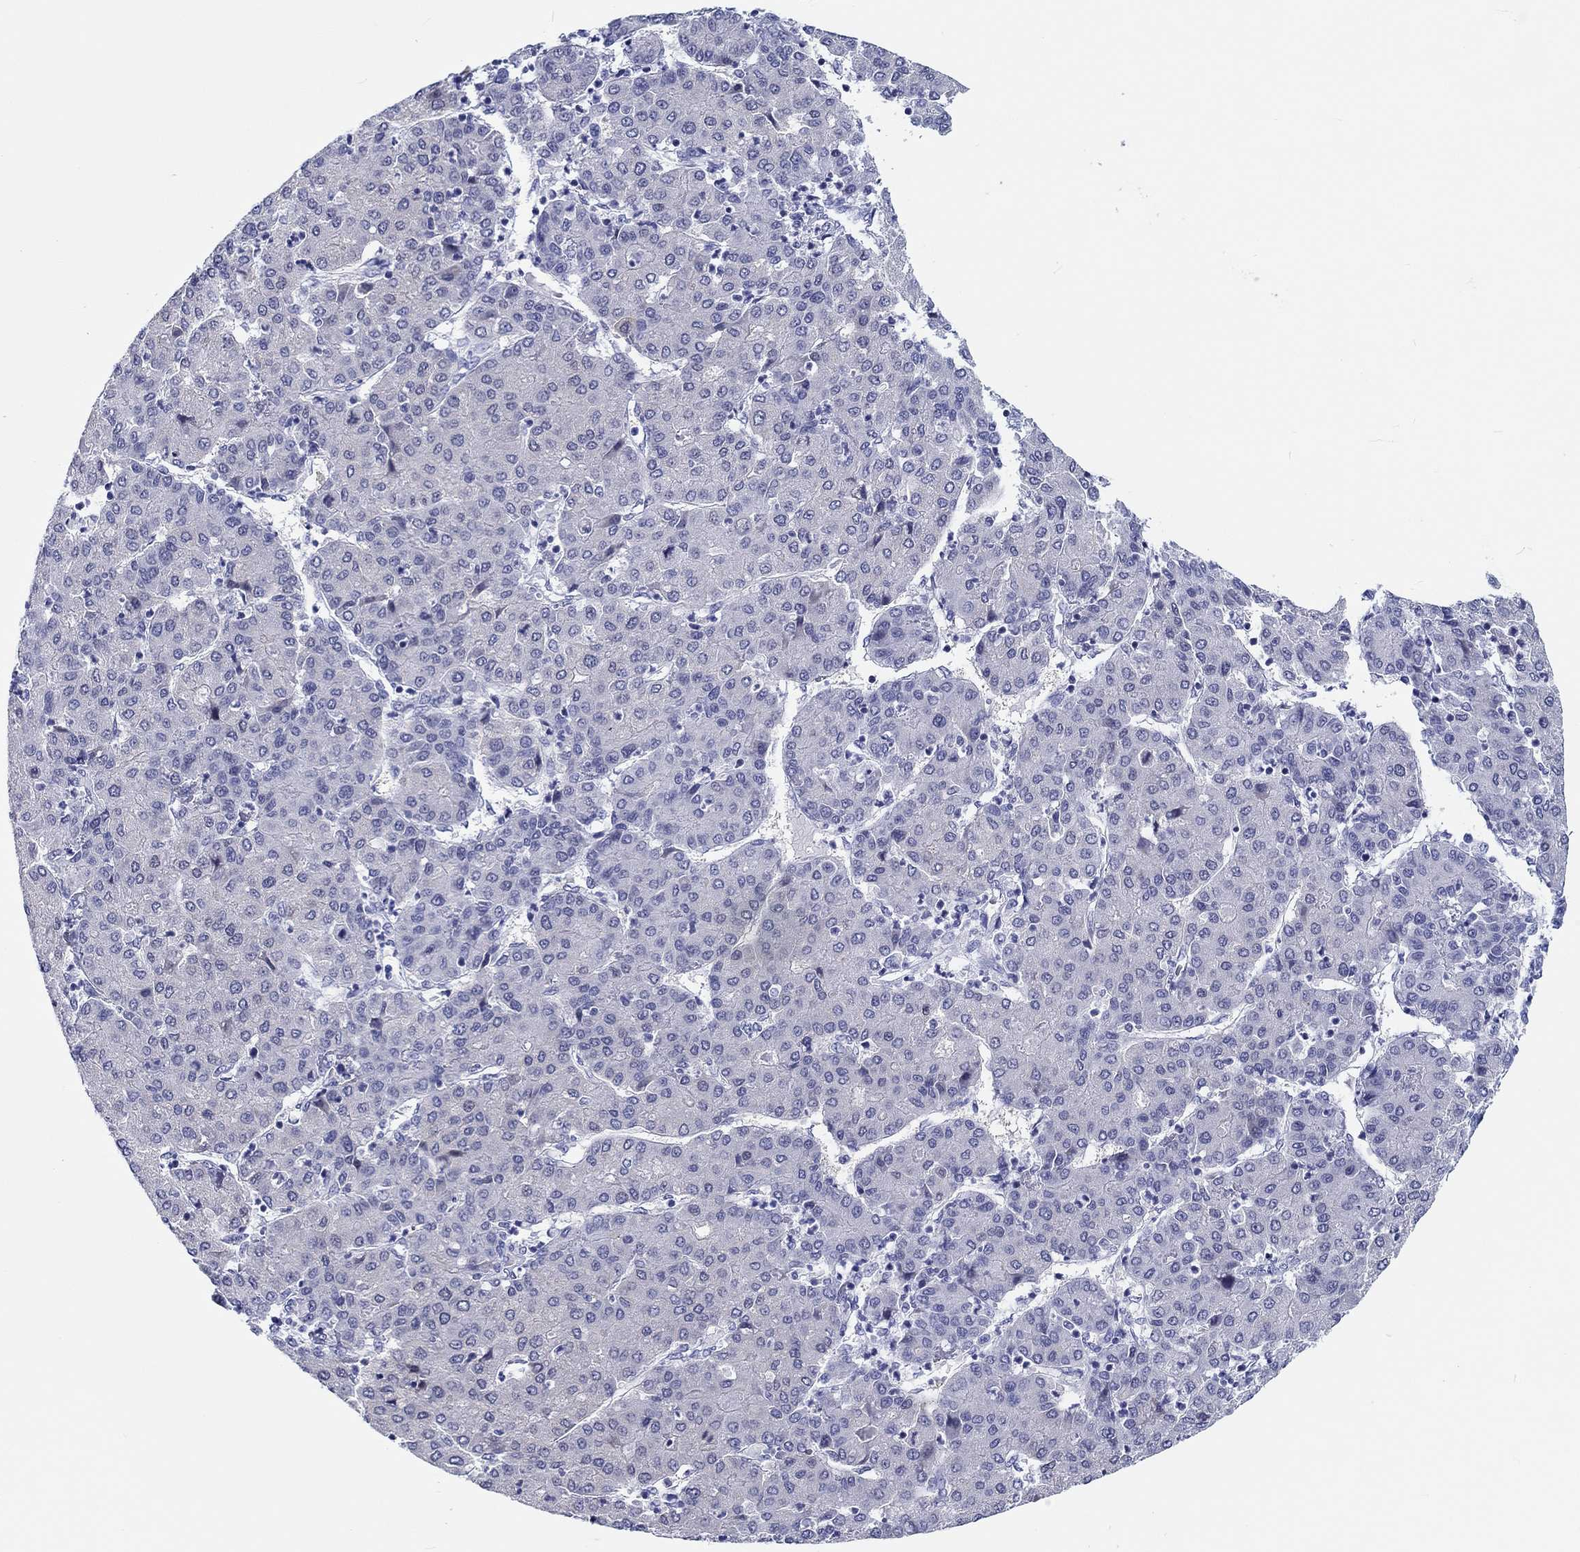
{"staining": {"intensity": "negative", "quantity": "none", "location": "none"}, "tissue": "liver cancer", "cell_type": "Tumor cells", "image_type": "cancer", "snomed": [{"axis": "morphology", "description": "Carcinoma, Hepatocellular, NOS"}, {"axis": "topography", "description": "Liver"}], "caption": "There is no significant positivity in tumor cells of hepatocellular carcinoma (liver).", "gene": "H1-1", "patient": {"sex": "male", "age": 65}}